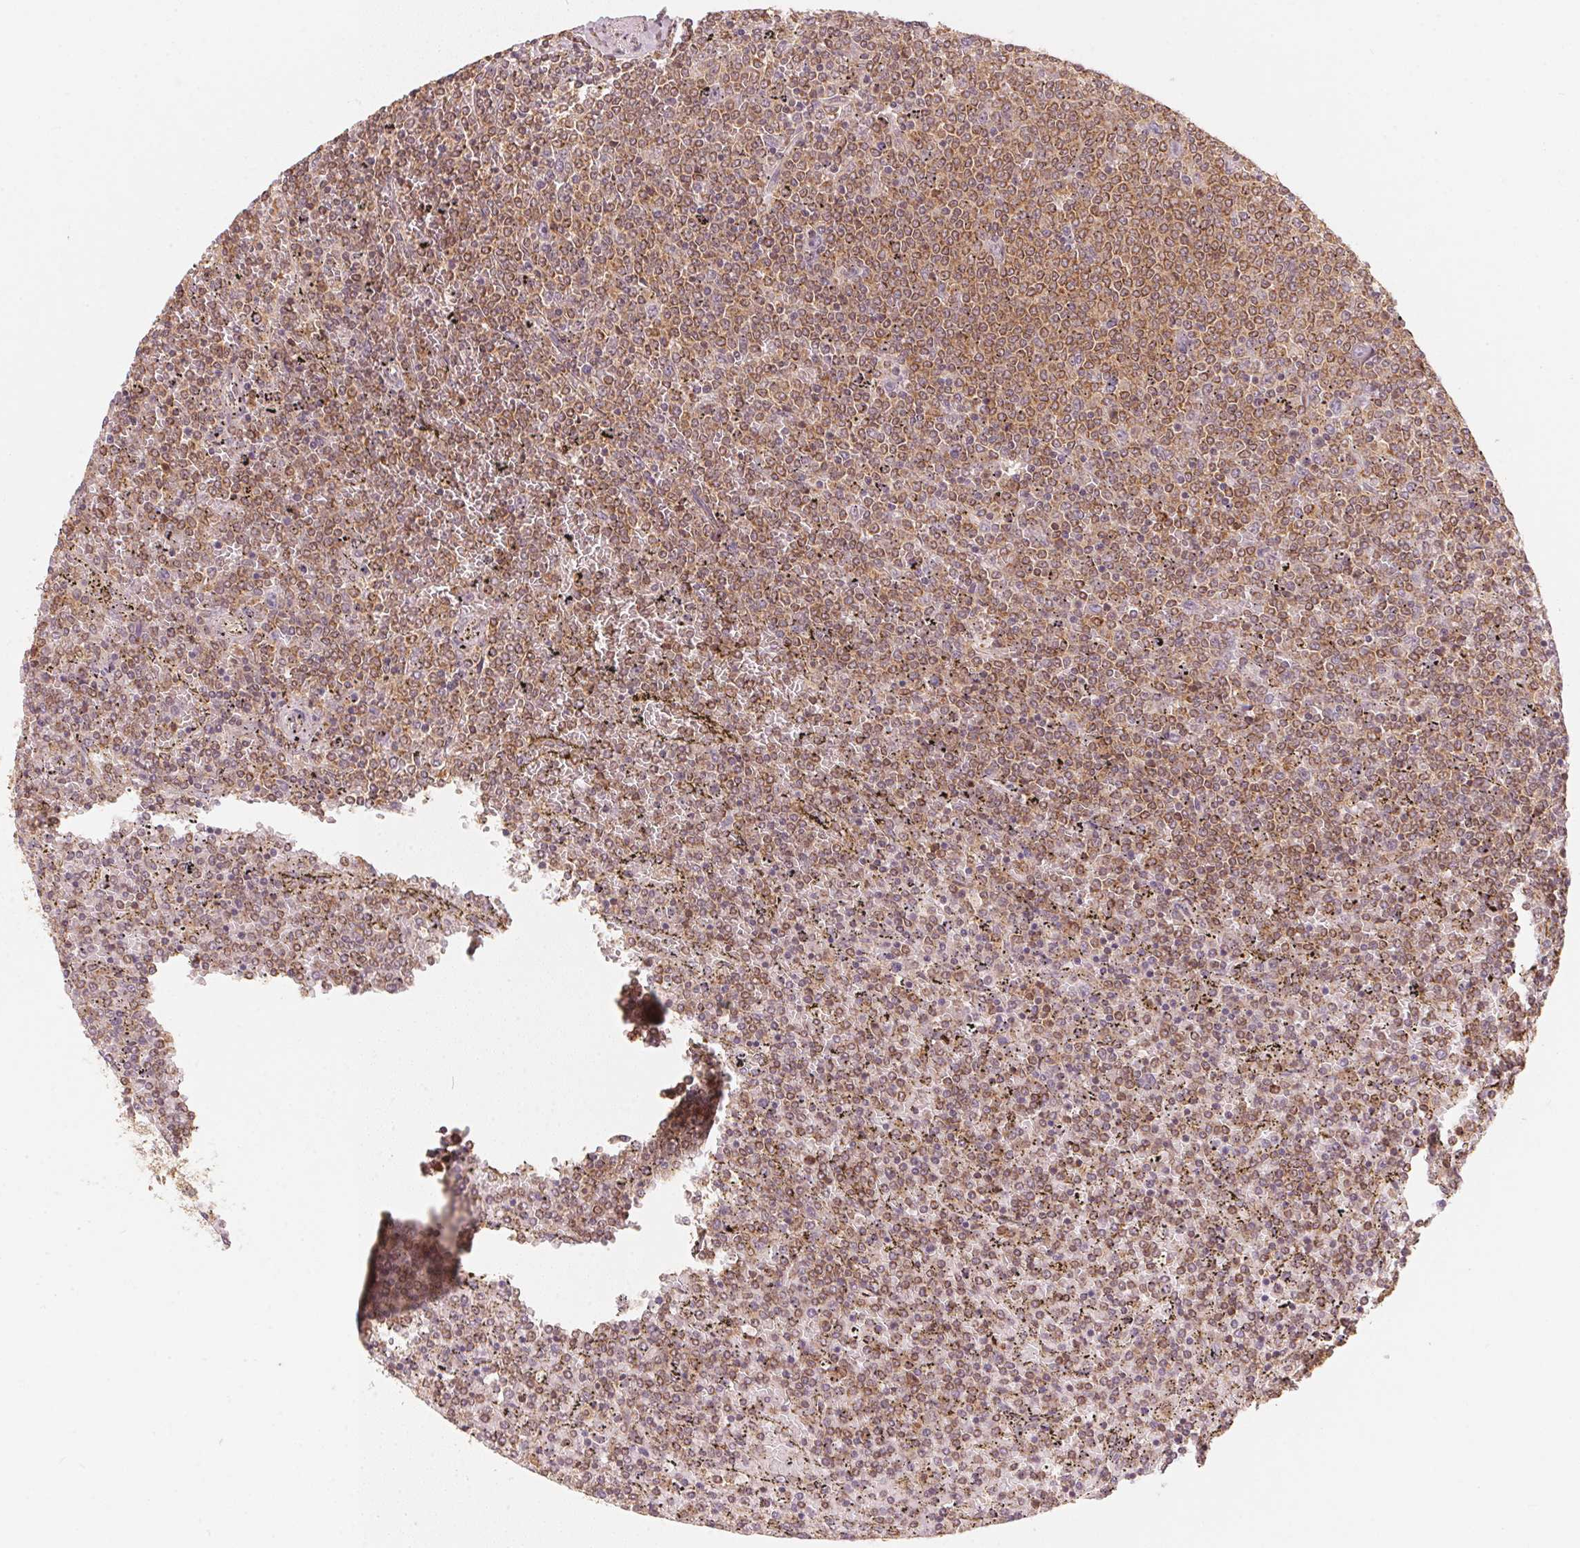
{"staining": {"intensity": "moderate", "quantity": ">75%", "location": "cytoplasmic/membranous"}, "tissue": "lymphoma", "cell_type": "Tumor cells", "image_type": "cancer", "snomed": [{"axis": "morphology", "description": "Malignant lymphoma, non-Hodgkin's type, Low grade"}, {"axis": "topography", "description": "Spleen"}], "caption": "A brown stain labels moderate cytoplasmic/membranous positivity of a protein in human lymphoma tumor cells. Using DAB (brown) and hematoxylin (blue) stains, captured at high magnification using brightfield microscopy.", "gene": "C2orf73", "patient": {"sex": "female", "age": 77}}